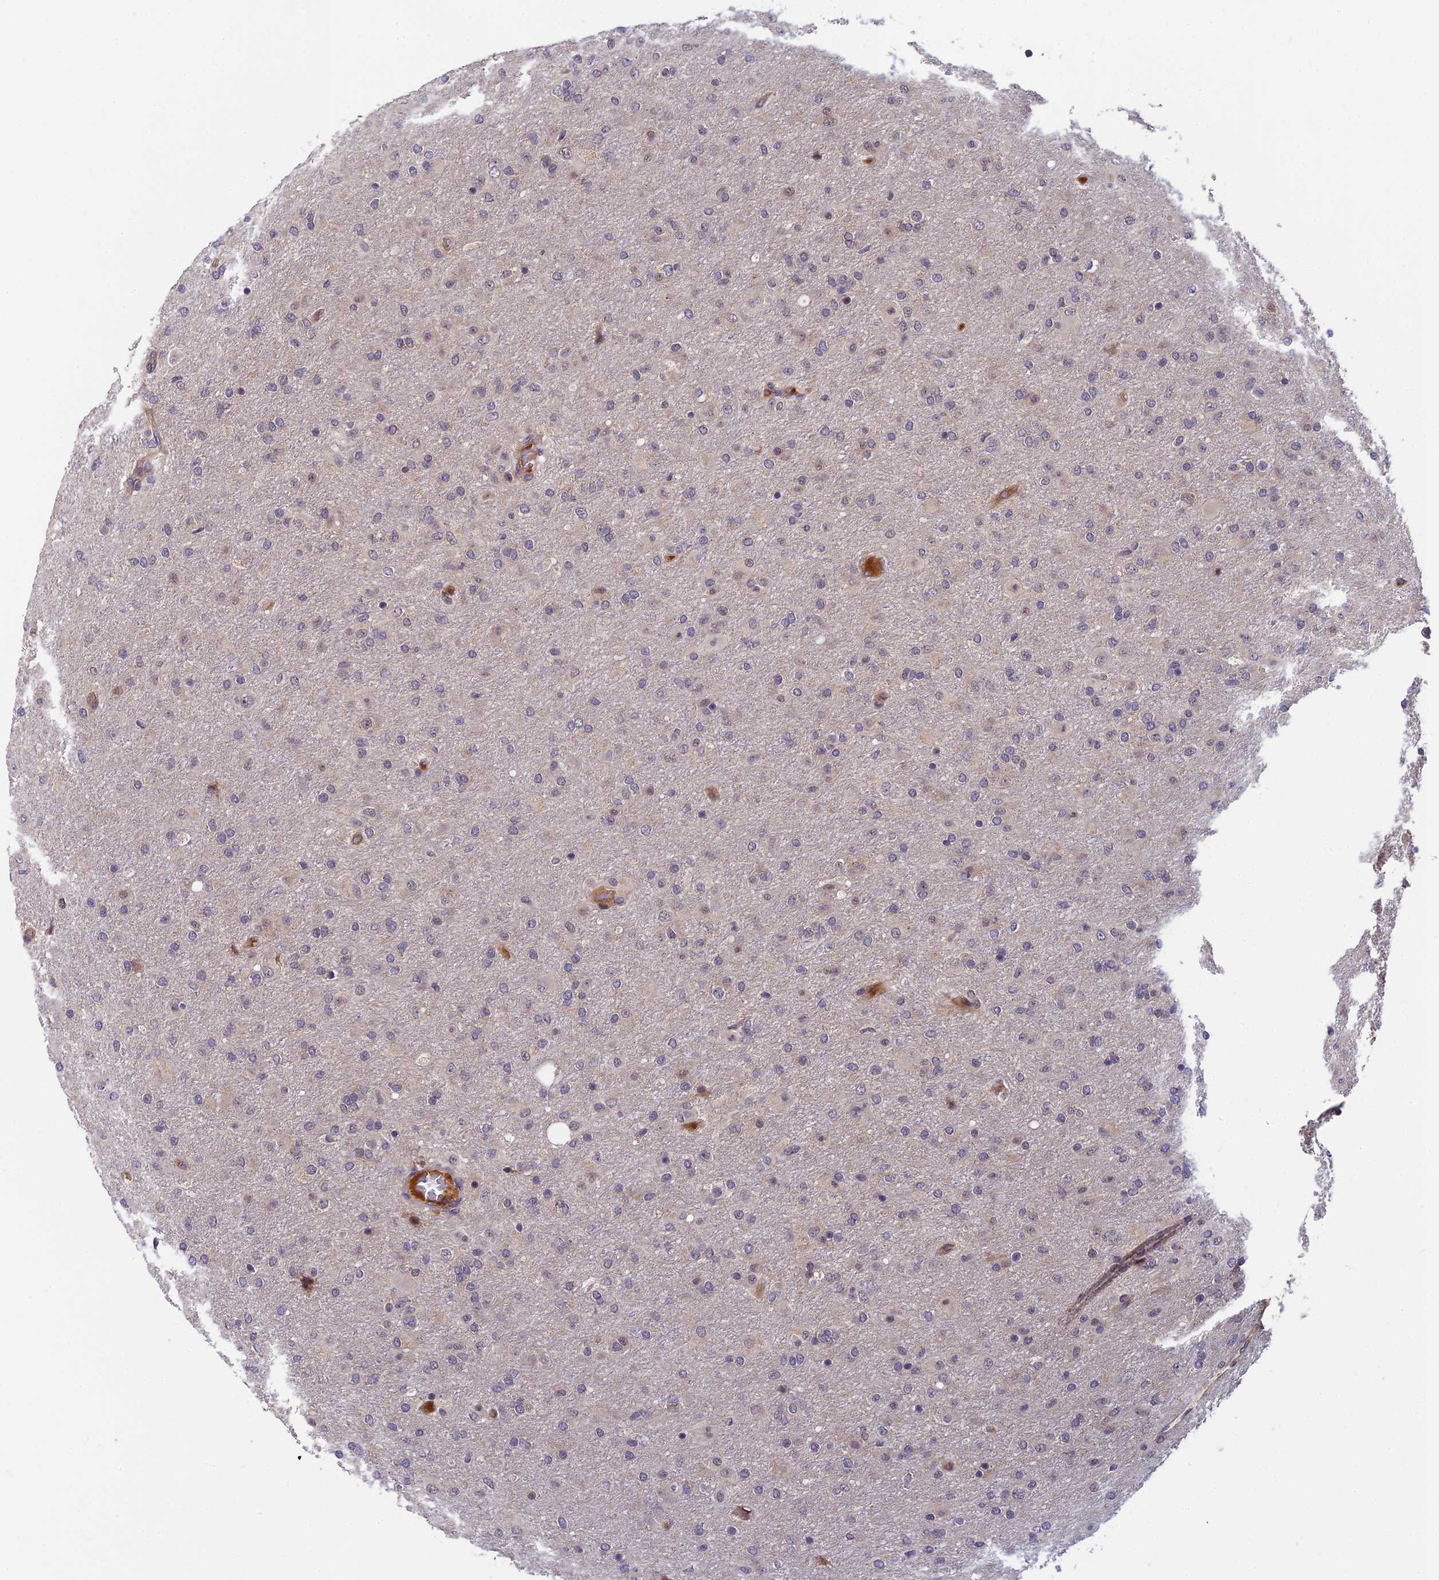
{"staining": {"intensity": "negative", "quantity": "none", "location": "none"}, "tissue": "glioma", "cell_type": "Tumor cells", "image_type": "cancer", "snomed": [{"axis": "morphology", "description": "Glioma, malignant, Low grade"}, {"axis": "topography", "description": "Brain"}], "caption": "Immunohistochemistry photomicrograph of human malignant glioma (low-grade) stained for a protein (brown), which displays no positivity in tumor cells.", "gene": "PIKFYVE", "patient": {"sex": "male", "age": 65}}